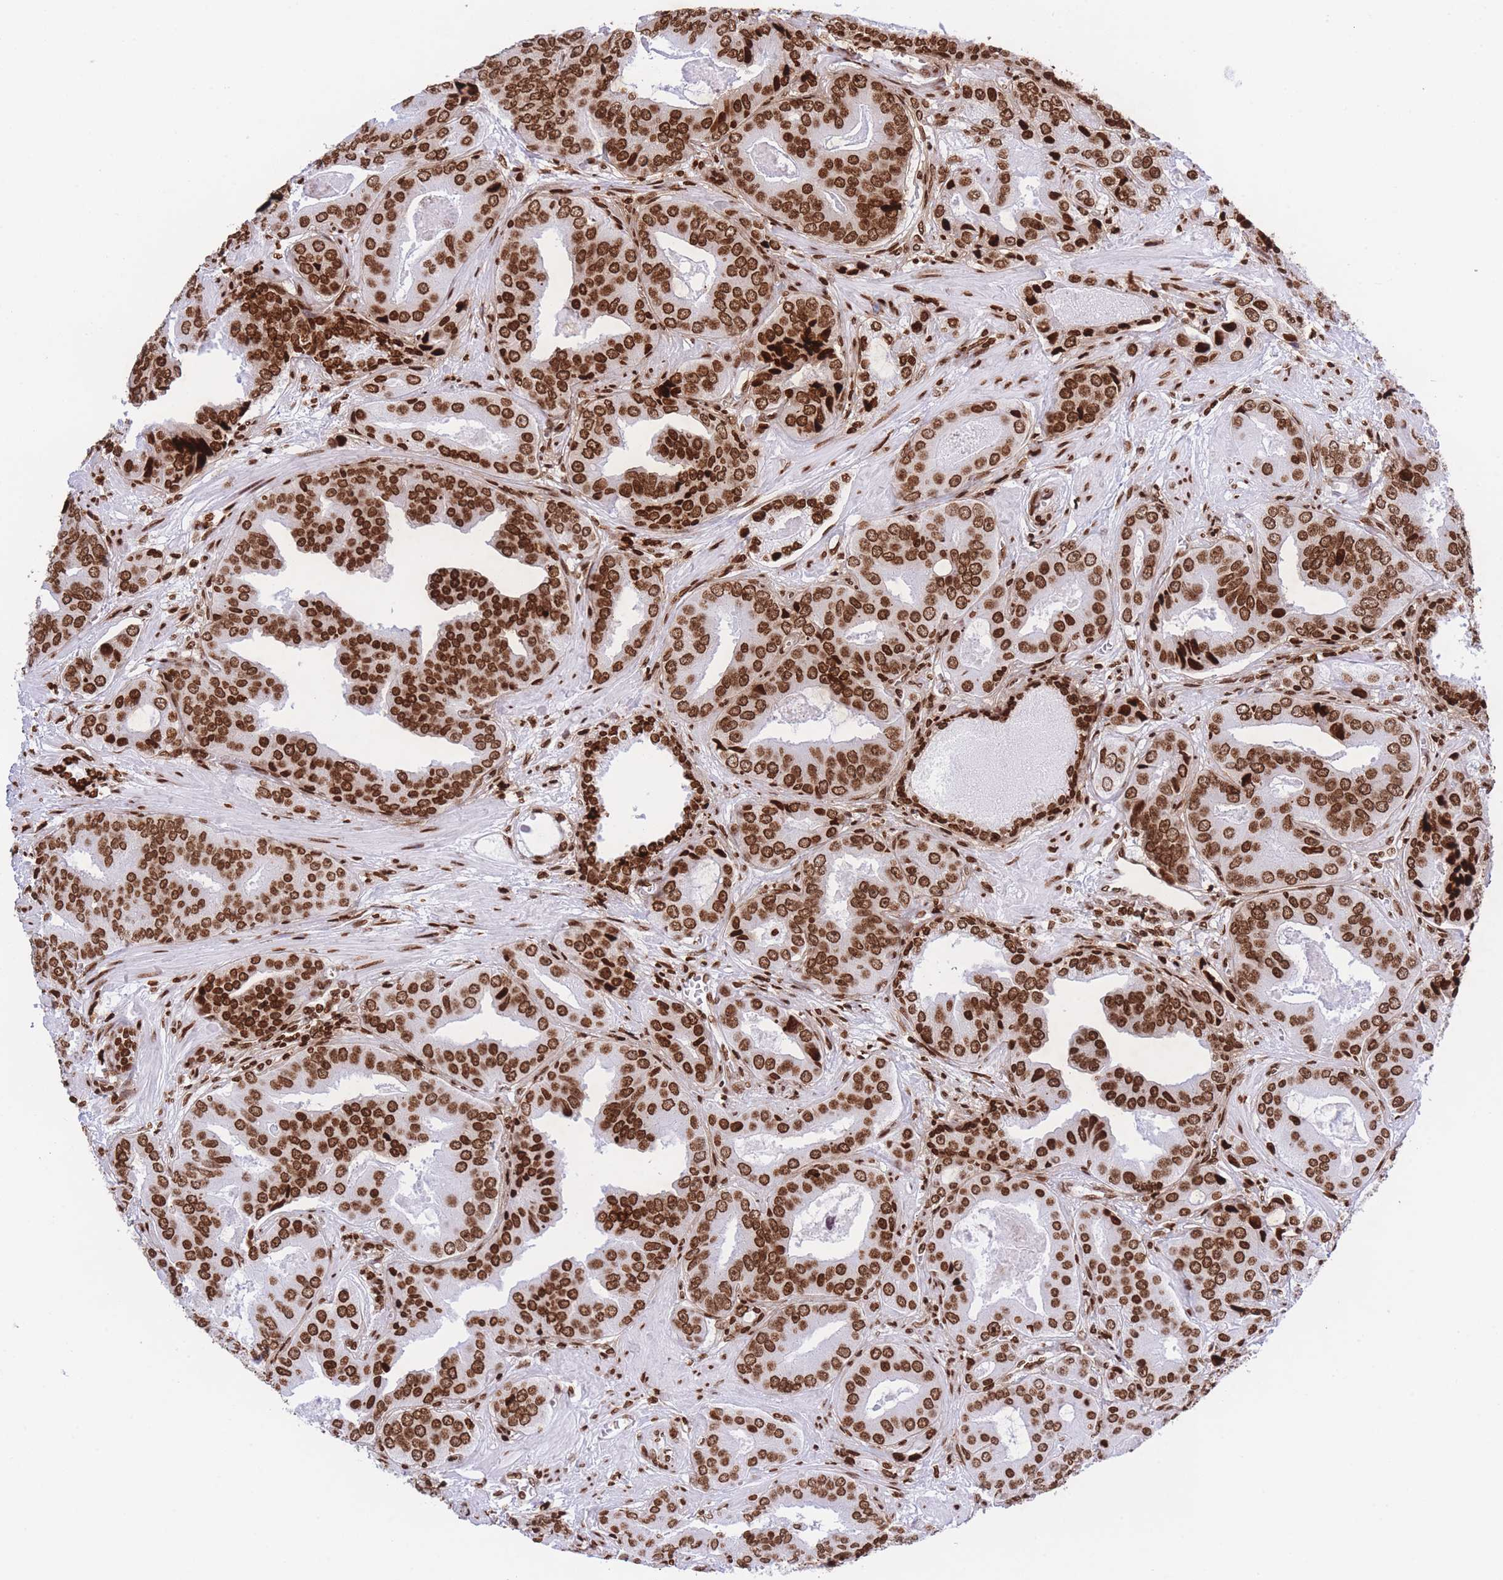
{"staining": {"intensity": "strong", "quantity": ">75%", "location": "nuclear"}, "tissue": "prostate cancer", "cell_type": "Tumor cells", "image_type": "cancer", "snomed": [{"axis": "morphology", "description": "Adenocarcinoma, High grade"}, {"axis": "topography", "description": "Prostate"}], "caption": "Human prostate cancer (high-grade adenocarcinoma) stained for a protein (brown) reveals strong nuclear positive expression in about >75% of tumor cells.", "gene": "H2BC11", "patient": {"sex": "male", "age": 71}}